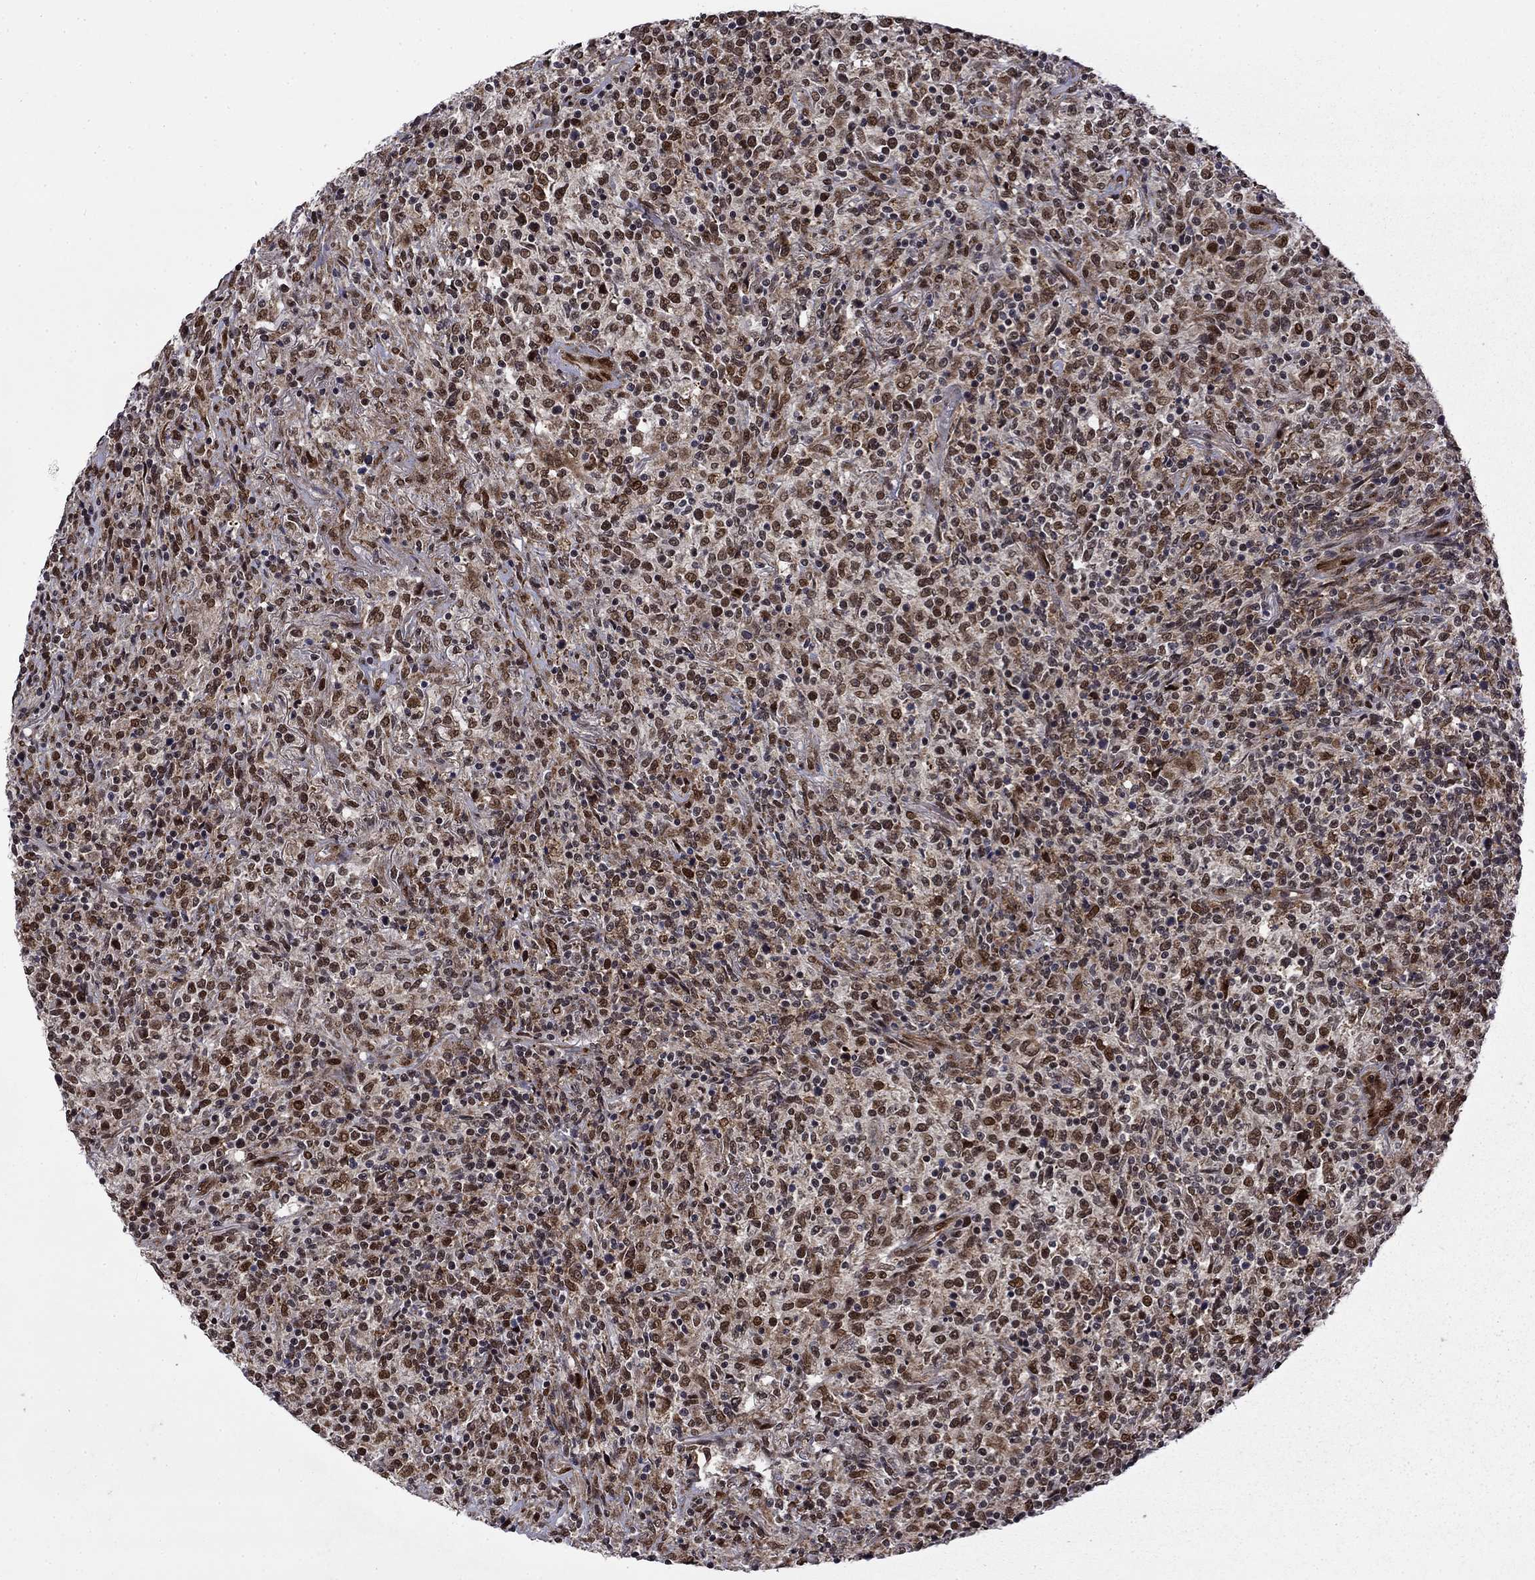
{"staining": {"intensity": "strong", "quantity": "<25%", "location": "nuclear"}, "tissue": "lymphoma", "cell_type": "Tumor cells", "image_type": "cancer", "snomed": [{"axis": "morphology", "description": "Malignant lymphoma, non-Hodgkin's type, High grade"}, {"axis": "topography", "description": "Lung"}], "caption": "Lymphoma was stained to show a protein in brown. There is medium levels of strong nuclear positivity in about <25% of tumor cells. The staining was performed using DAB, with brown indicating positive protein expression. Nuclei are stained blue with hematoxylin.", "gene": "KPNA3", "patient": {"sex": "male", "age": 79}}